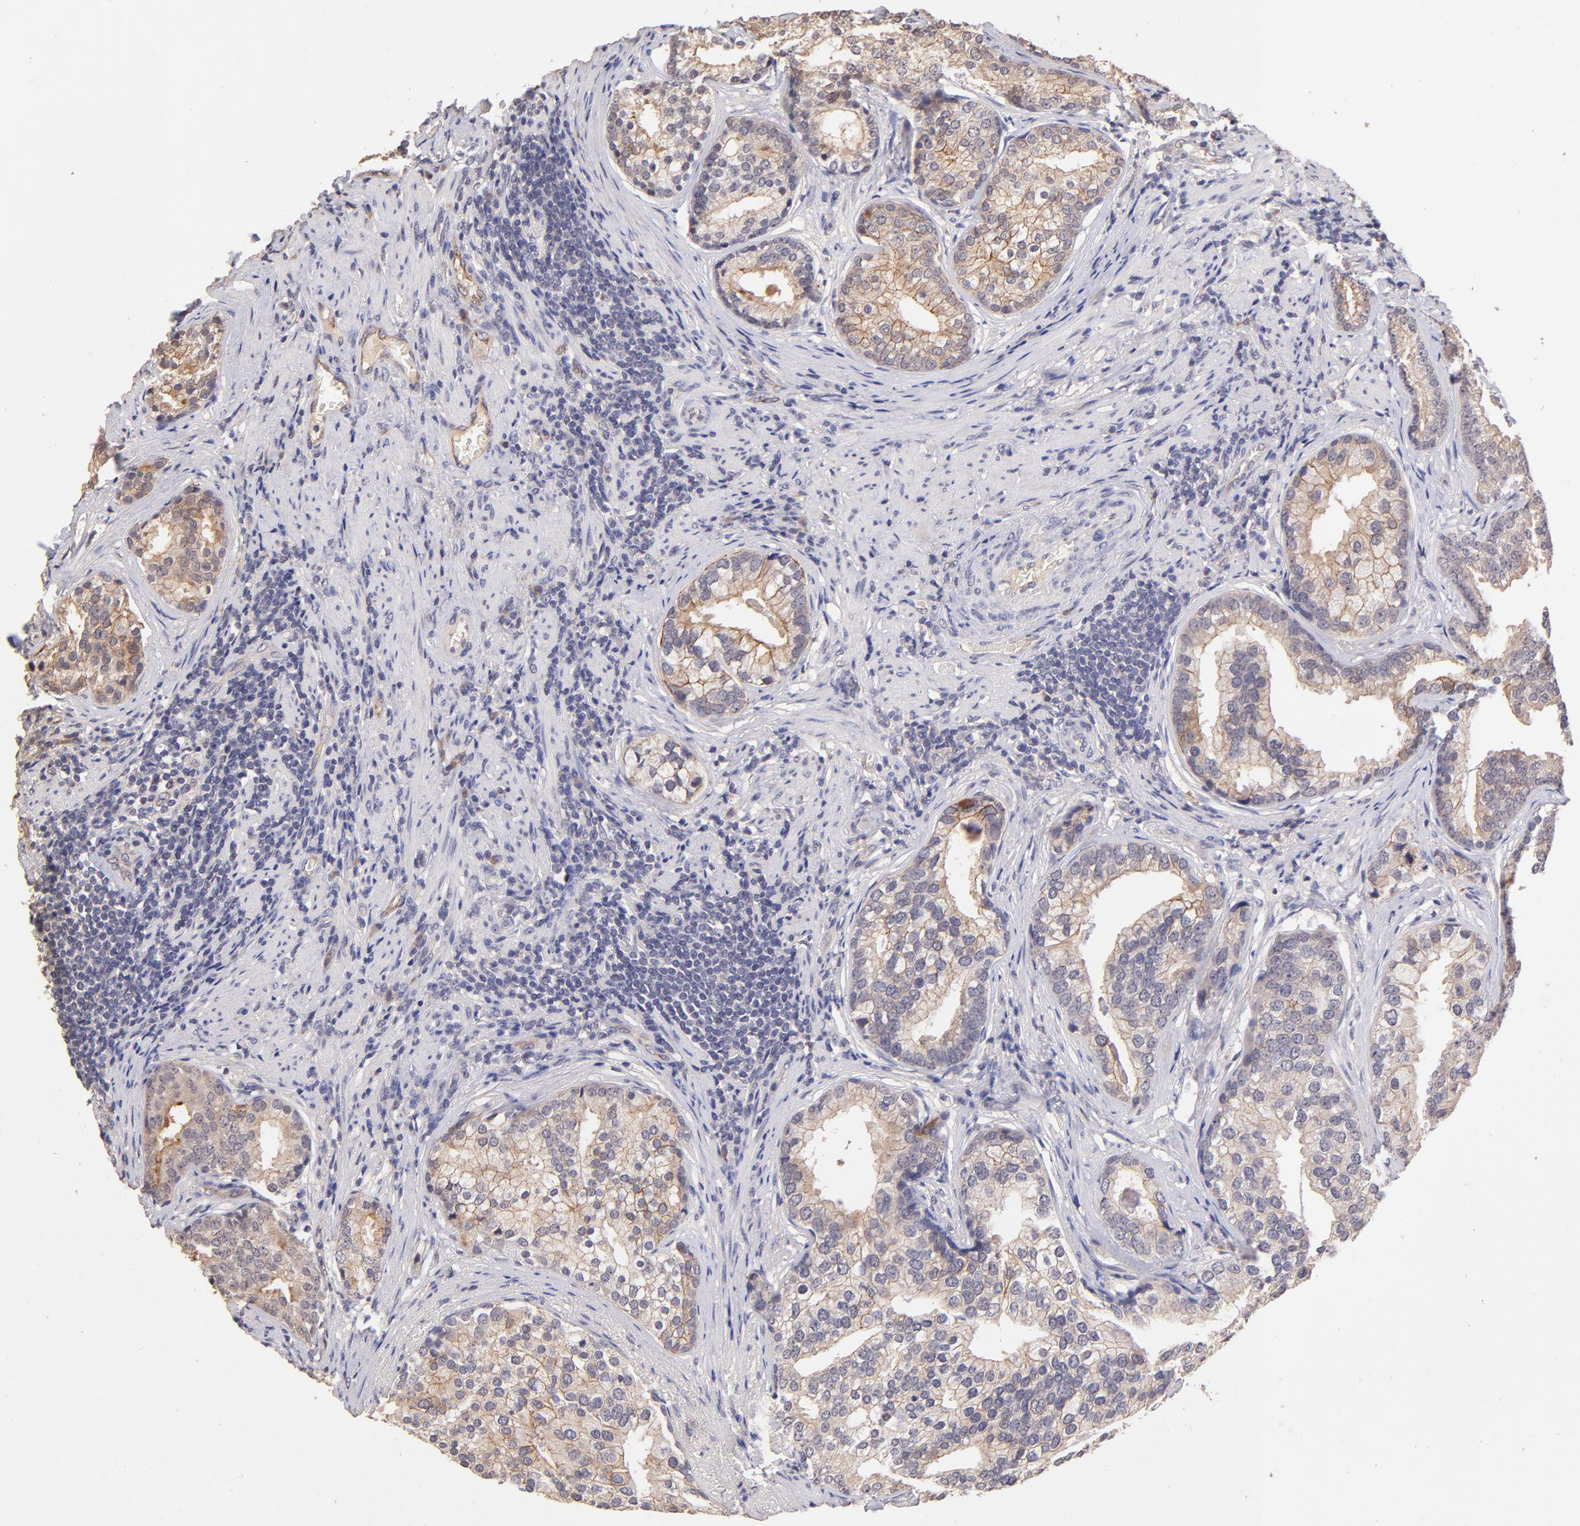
{"staining": {"intensity": "weak", "quantity": ">75%", "location": "cytoplasmic/membranous"}, "tissue": "prostate cancer", "cell_type": "Tumor cells", "image_type": "cancer", "snomed": [{"axis": "morphology", "description": "Adenocarcinoma, Low grade"}, {"axis": "topography", "description": "Prostate"}], "caption": "Protein staining displays weak cytoplasmic/membranous expression in about >75% of tumor cells in prostate cancer.", "gene": "RNASEL", "patient": {"sex": "male", "age": 71}}